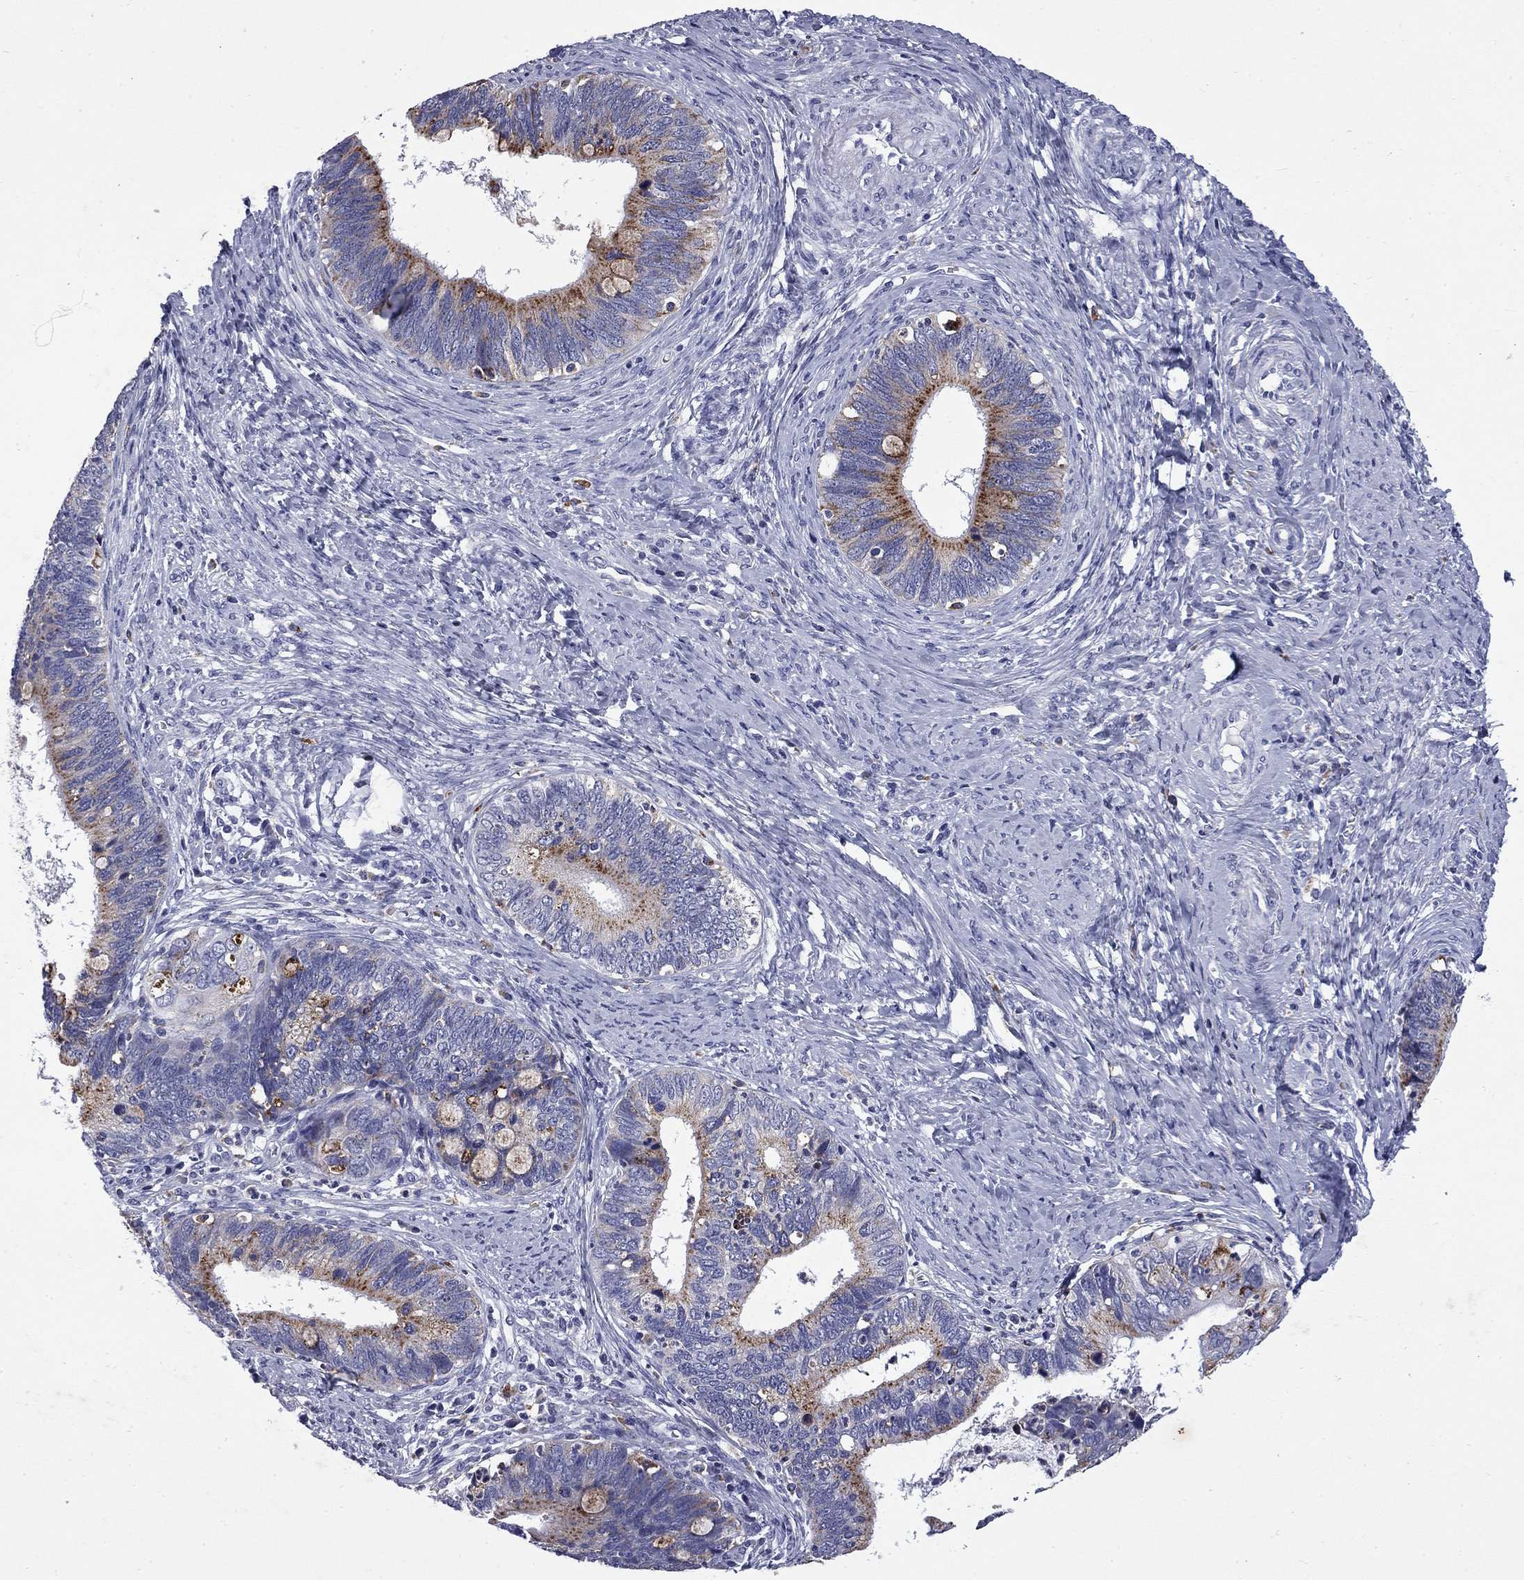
{"staining": {"intensity": "moderate", "quantity": "<25%", "location": "cytoplasmic/membranous"}, "tissue": "cervical cancer", "cell_type": "Tumor cells", "image_type": "cancer", "snomed": [{"axis": "morphology", "description": "Adenocarcinoma, NOS"}, {"axis": "topography", "description": "Cervix"}], "caption": "Cervical adenocarcinoma was stained to show a protein in brown. There is low levels of moderate cytoplasmic/membranous staining in about <25% of tumor cells. (brown staining indicates protein expression, while blue staining denotes nuclei).", "gene": "MADCAM1", "patient": {"sex": "female", "age": 42}}